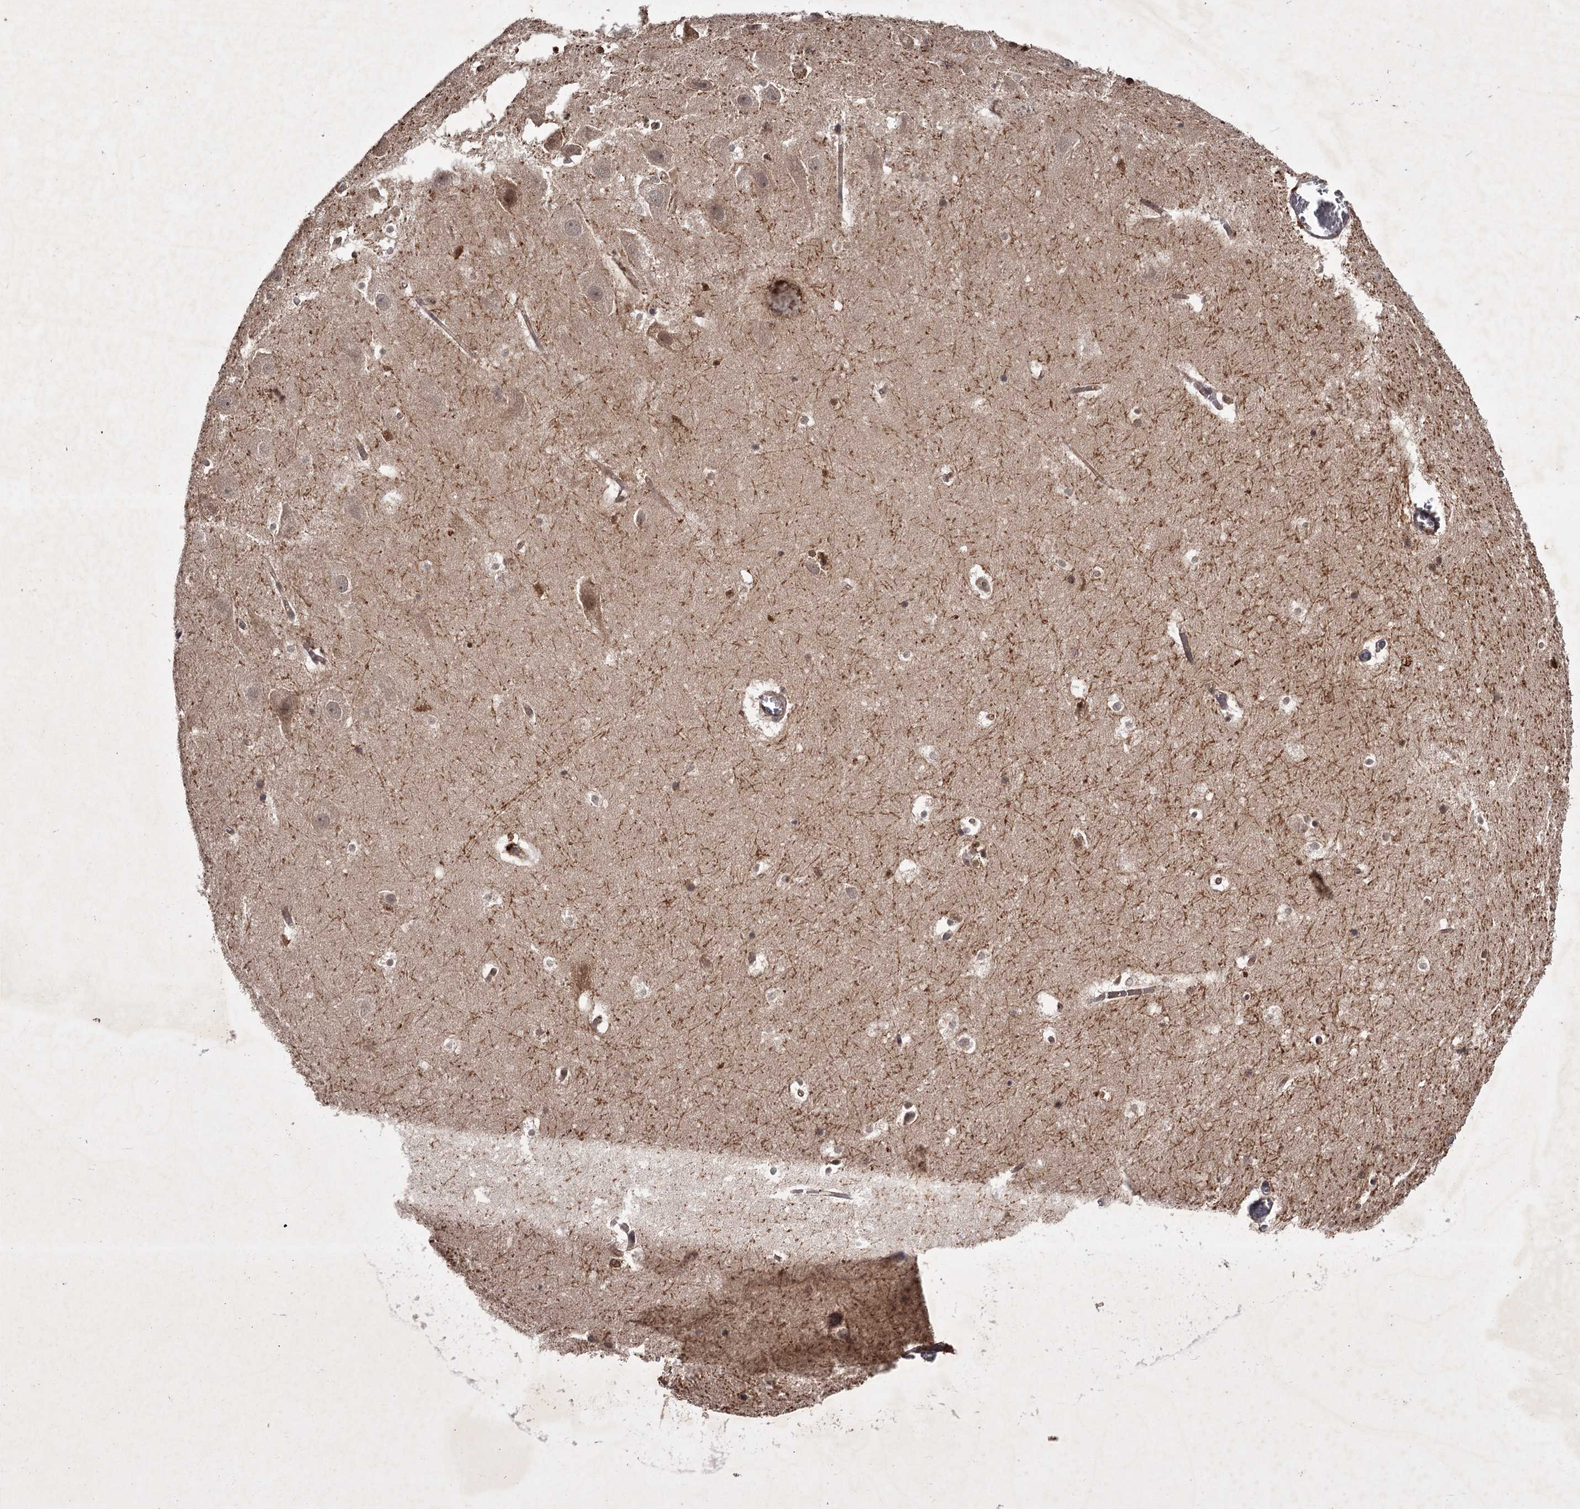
{"staining": {"intensity": "moderate", "quantity": "<25%", "location": "cytoplasmic/membranous"}, "tissue": "hippocampus", "cell_type": "Glial cells", "image_type": "normal", "snomed": [{"axis": "morphology", "description": "Normal tissue, NOS"}, {"axis": "topography", "description": "Hippocampus"}], "caption": "Protein positivity by immunohistochemistry demonstrates moderate cytoplasmic/membranous staining in approximately <25% of glial cells in normal hippocampus.", "gene": "TBC1D23", "patient": {"sex": "female", "age": 52}}